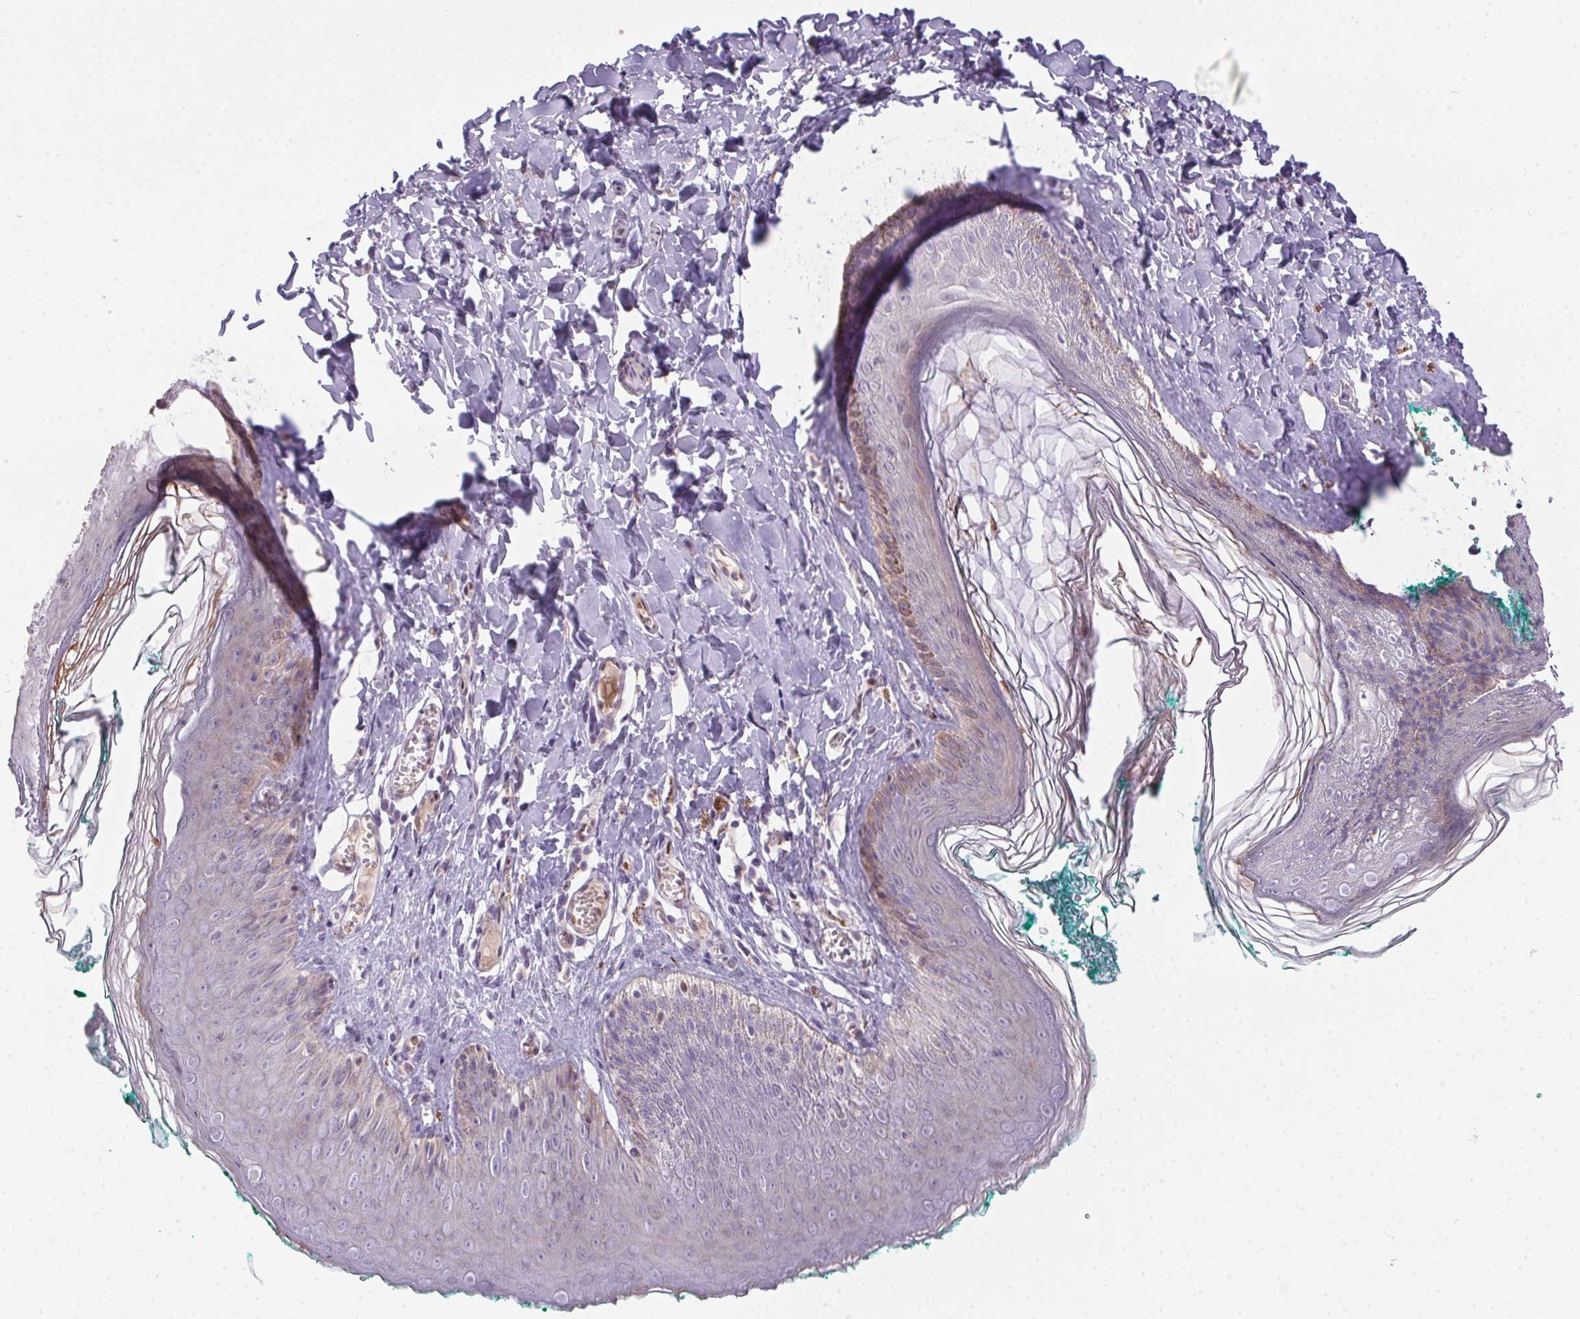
{"staining": {"intensity": "weak", "quantity": "<25%", "location": "cytoplasmic/membranous"}, "tissue": "skin", "cell_type": "Epidermal cells", "image_type": "normal", "snomed": [{"axis": "morphology", "description": "Normal tissue, NOS"}, {"axis": "topography", "description": "Vulva"}, {"axis": "topography", "description": "Peripheral nerve tissue"}], "caption": "This is an IHC micrograph of unremarkable skin. There is no positivity in epidermal cells.", "gene": "SP9", "patient": {"sex": "female", "age": 66}}